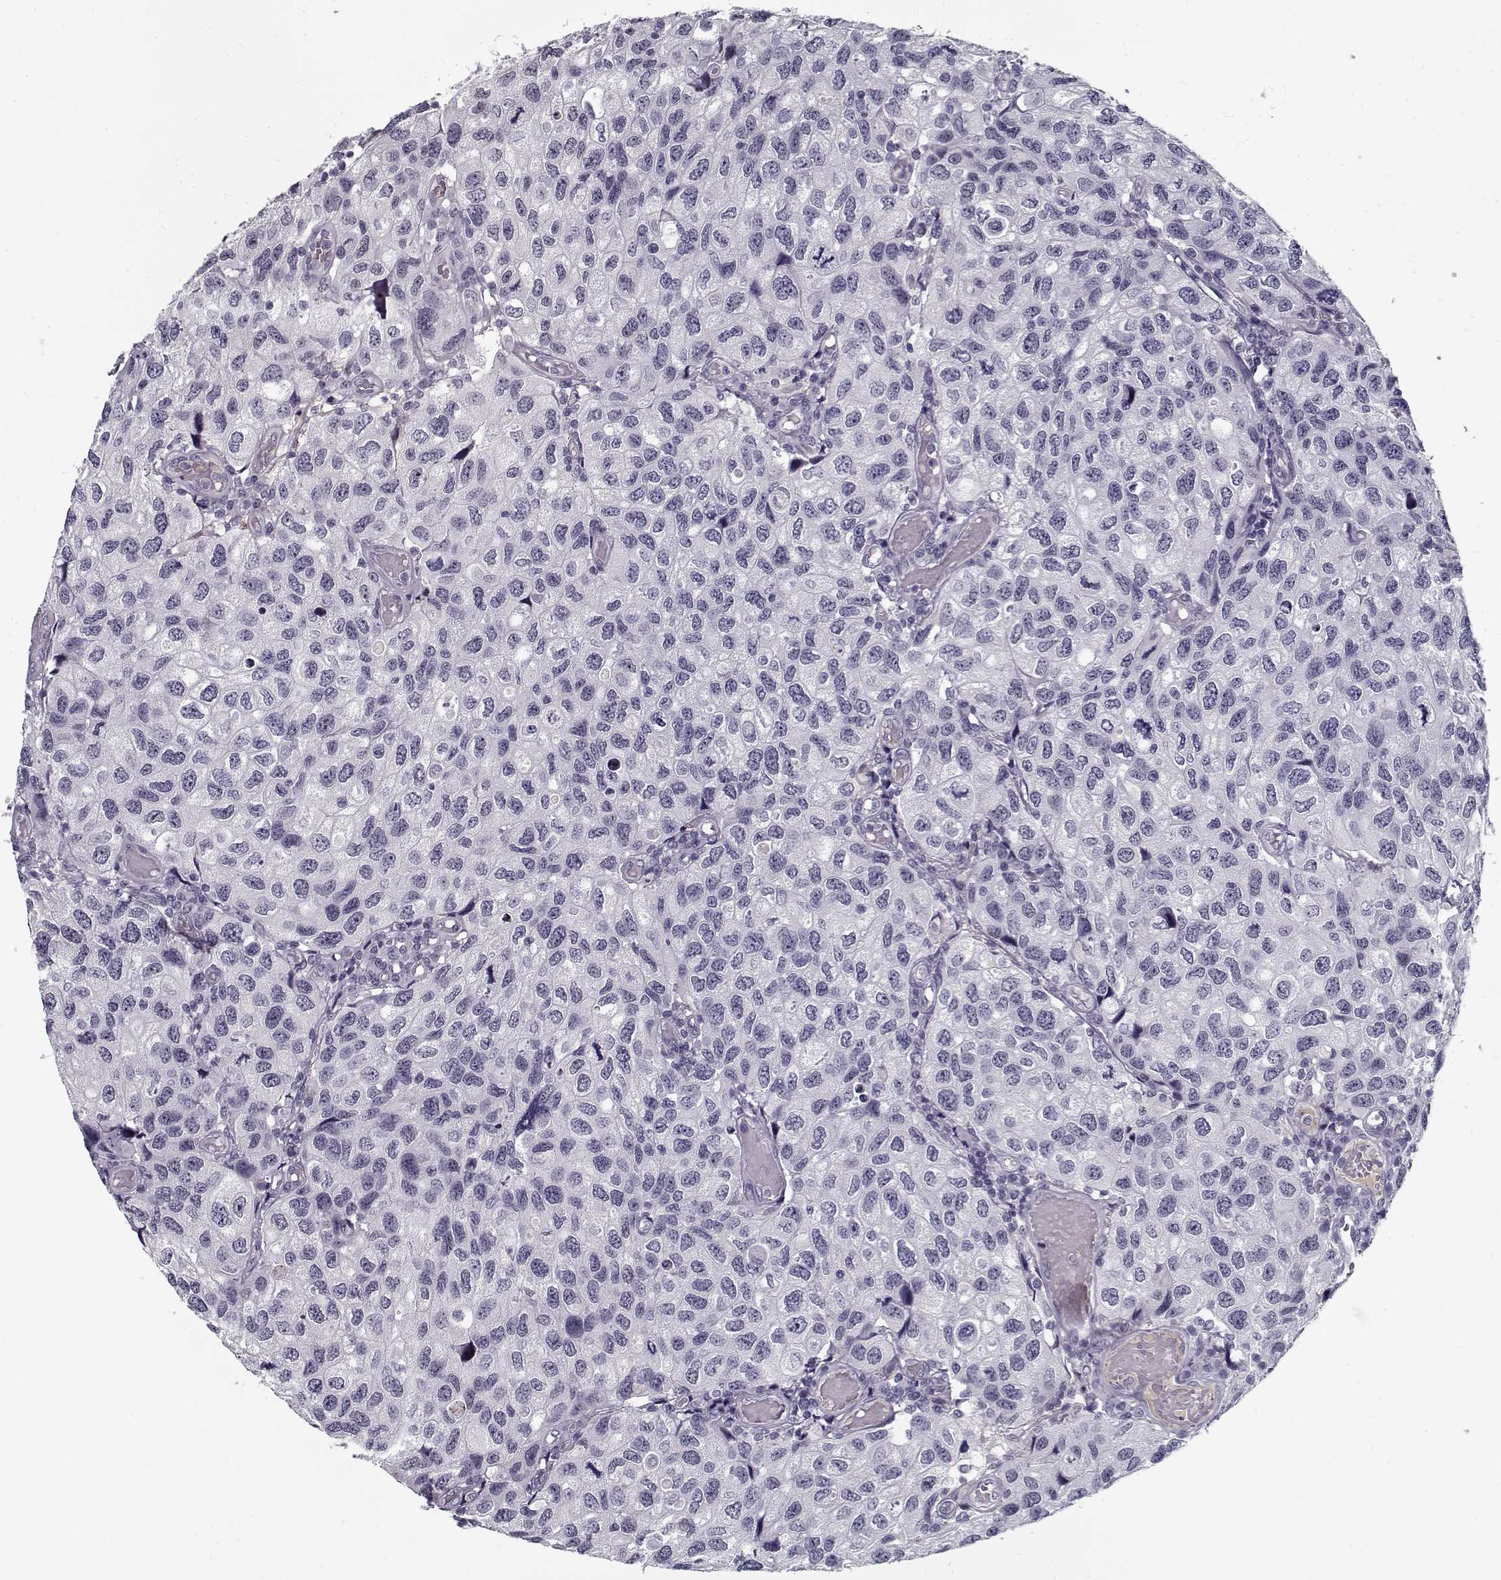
{"staining": {"intensity": "negative", "quantity": "none", "location": "none"}, "tissue": "urothelial cancer", "cell_type": "Tumor cells", "image_type": "cancer", "snomed": [{"axis": "morphology", "description": "Urothelial carcinoma, High grade"}, {"axis": "topography", "description": "Urinary bladder"}], "caption": "Micrograph shows no significant protein positivity in tumor cells of urothelial cancer.", "gene": "SPACA9", "patient": {"sex": "male", "age": 79}}